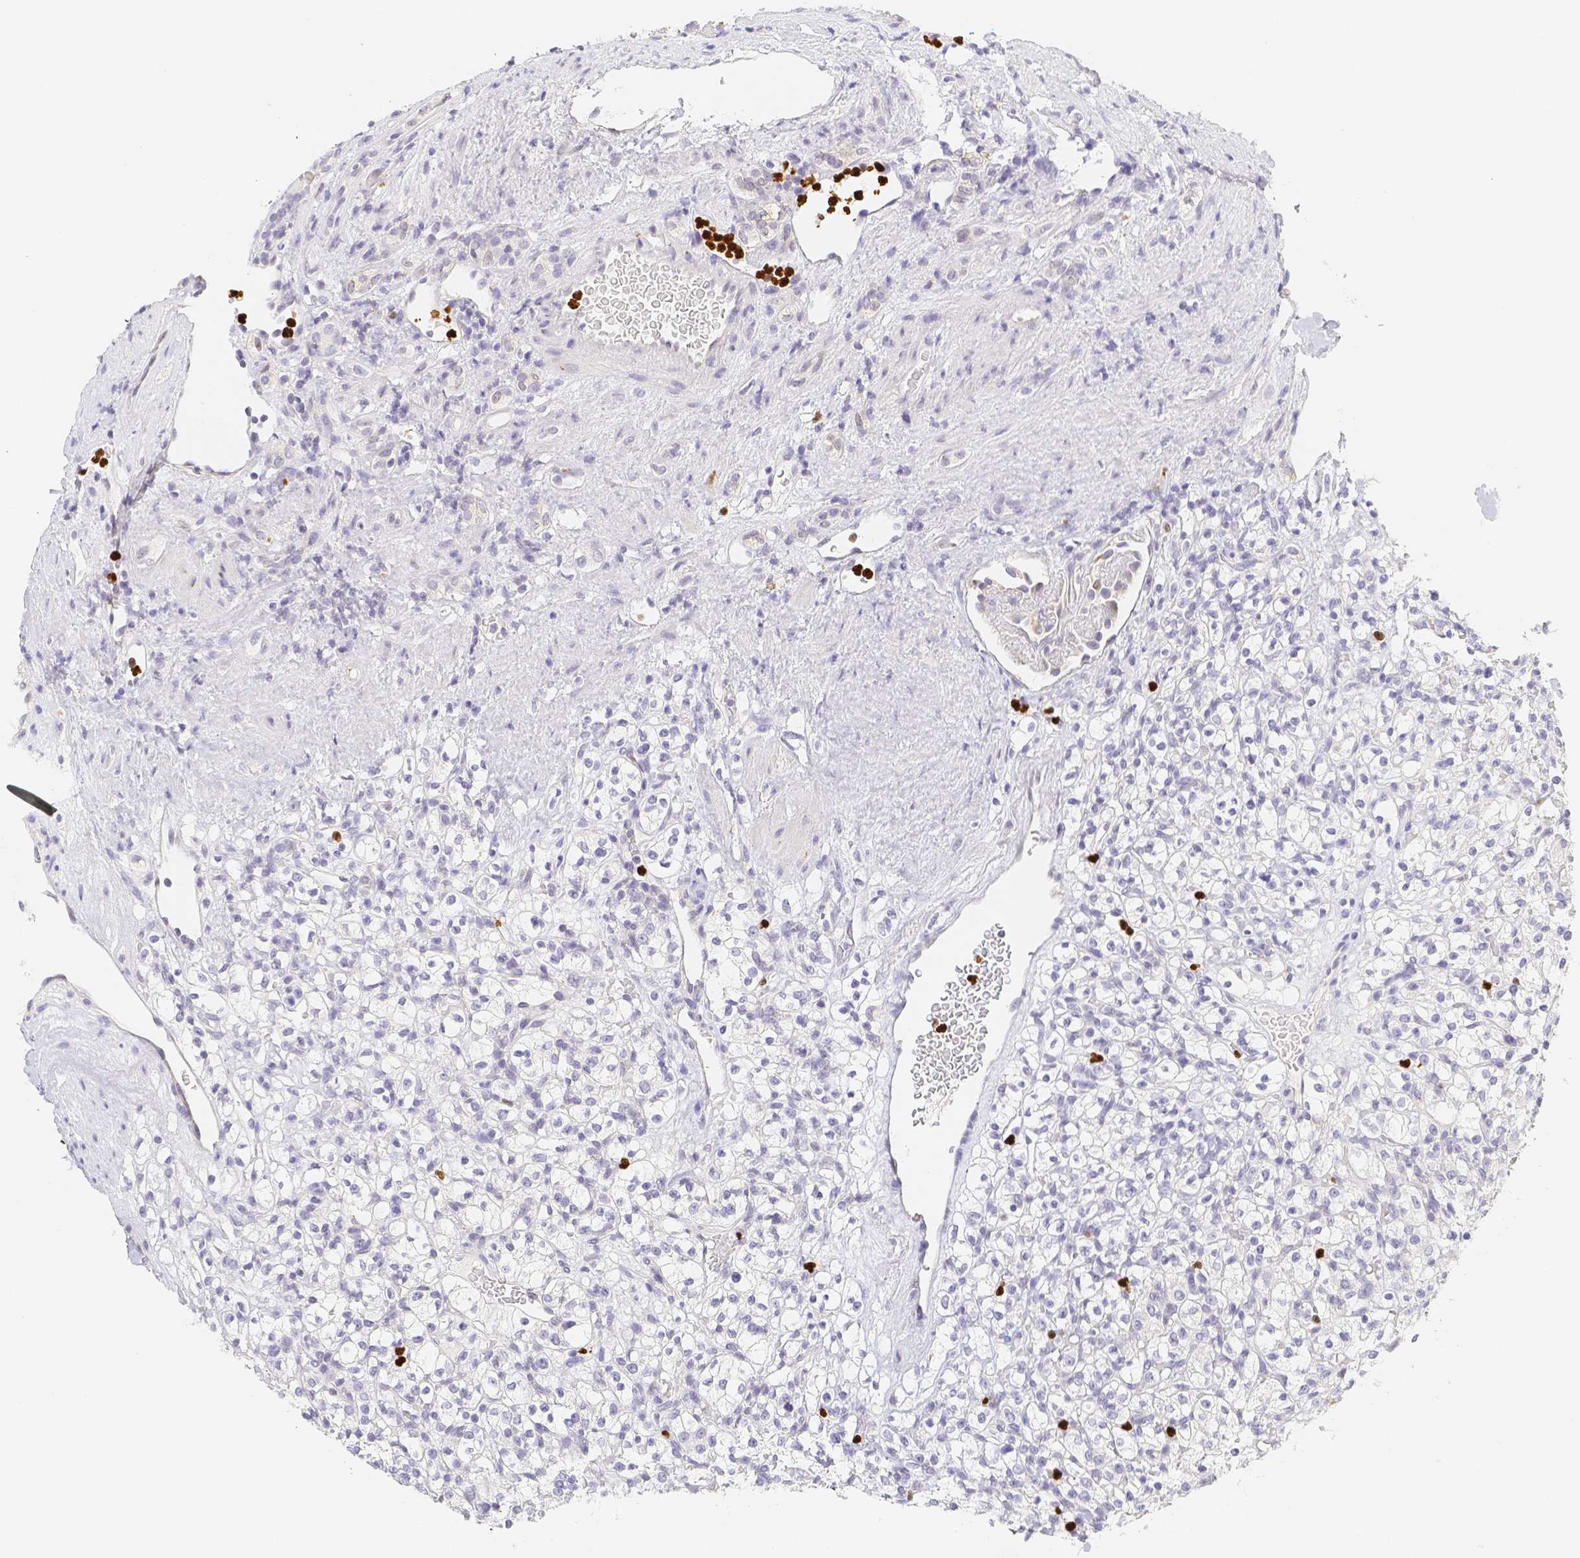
{"staining": {"intensity": "negative", "quantity": "none", "location": "none"}, "tissue": "renal cancer", "cell_type": "Tumor cells", "image_type": "cancer", "snomed": [{"axis": "morphology", "description": "Normal tissue, NOS"}, {"axis": "morphology", "description": "Adenocarcinoma, NOS"}, {"axis": "topography", "description": "Kidney"}], "caption": "High power microscopy micrograph of an IHC histopathology image of renal cancer (adenocarcinoma), revealing no significant staining in tumor cells. Brightfield microscopy of immunohistochemistry stained with DAB (3,3'-diaminobenzidine) (brown) and hematoxylin (blue), captured at high magnification.", "gene": "PADI4", "patient": {"sex": "female", "age": 72}}